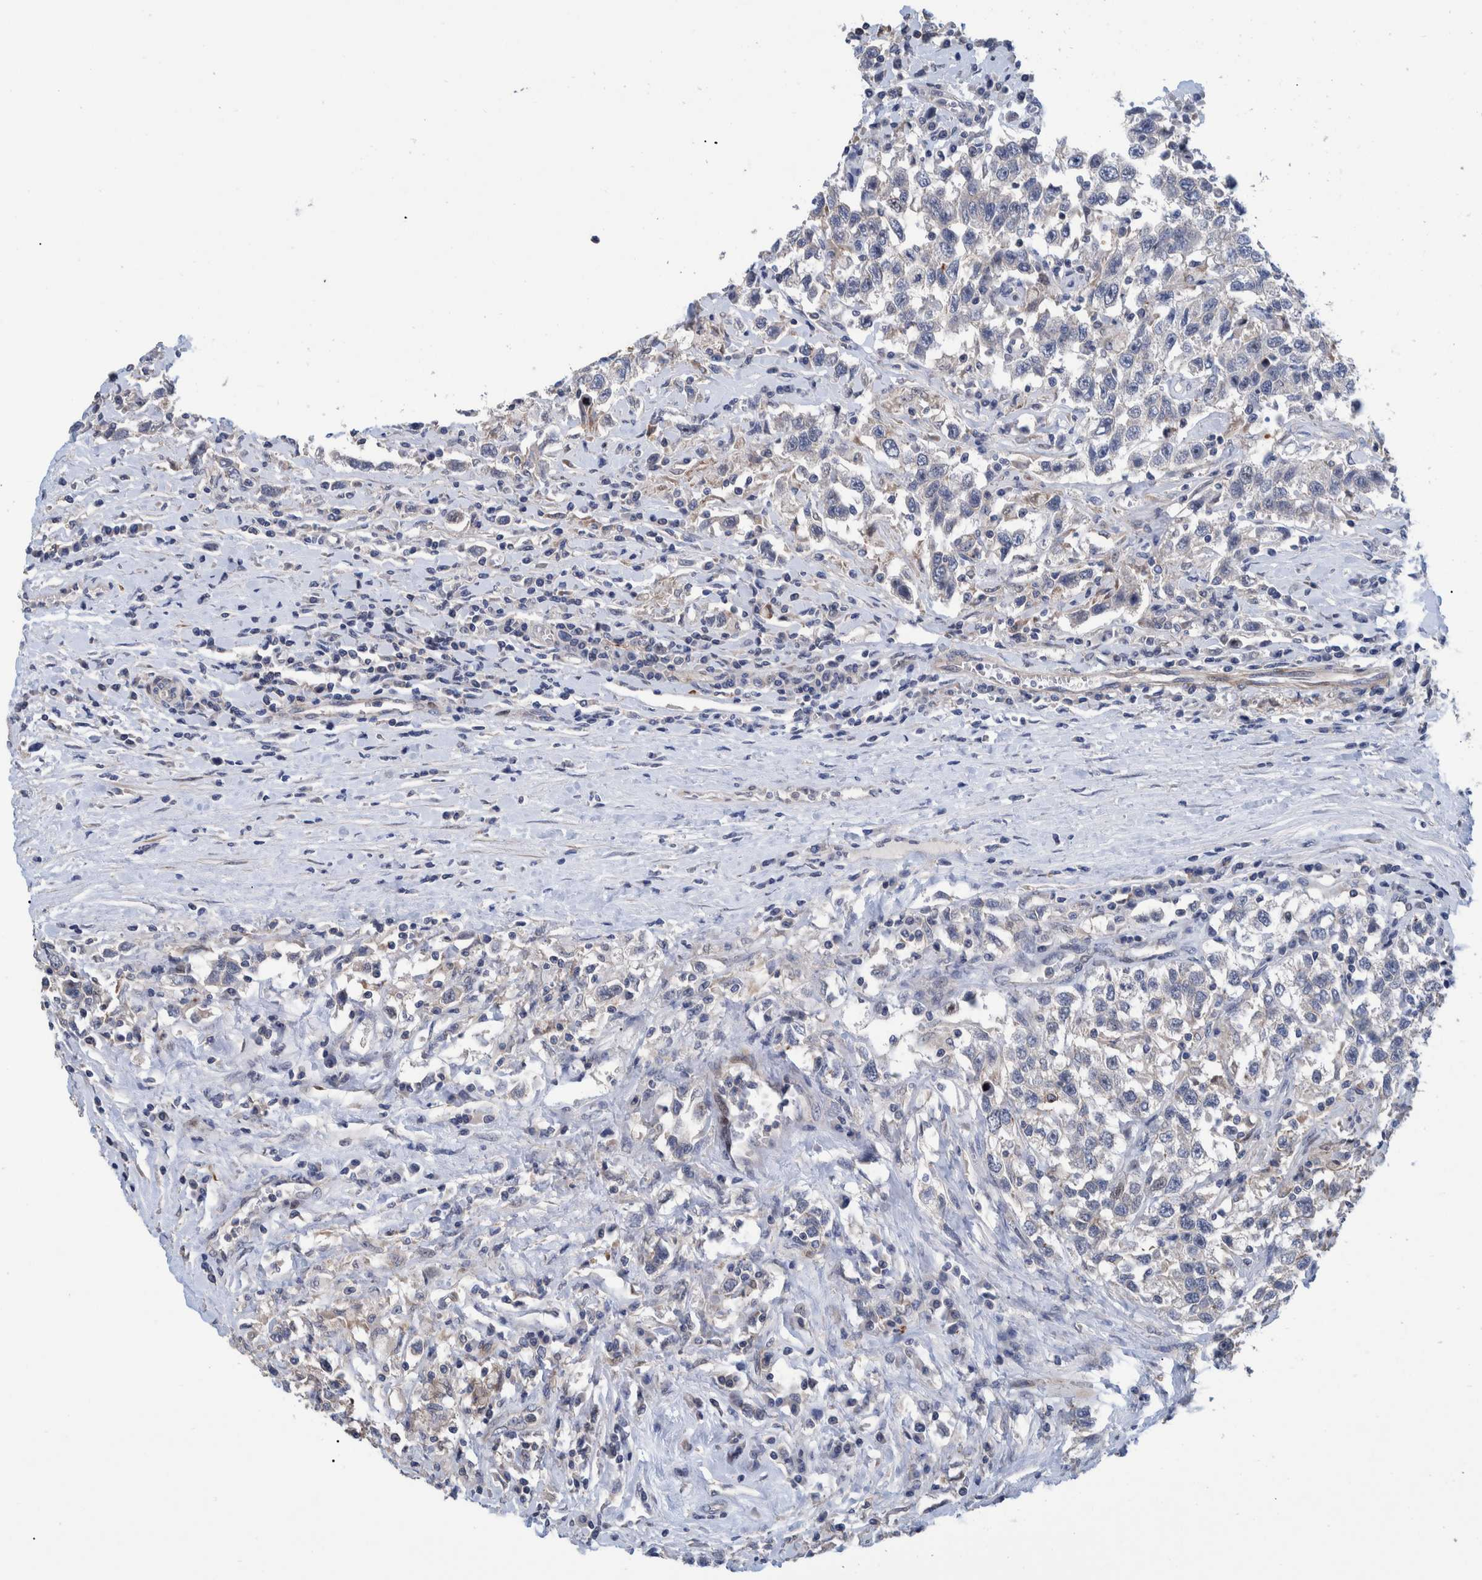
{"staining": {"intensity": "negative", "quantity": "none", "location": "none"}, "tissue": "testis cancer", "cell_type": "Tumor cells", "image_type": "cancer", "snomed": [{"axis": "morphology", "description": "Seminoma, NOS"}, {"axis": "topography", "description": "Testis"}], "caption": "Image shows no protein expression in tumor cells of testis cancer tissue.", "gene": "MKS1", "patient": {"sex": "male", "age": 41}}